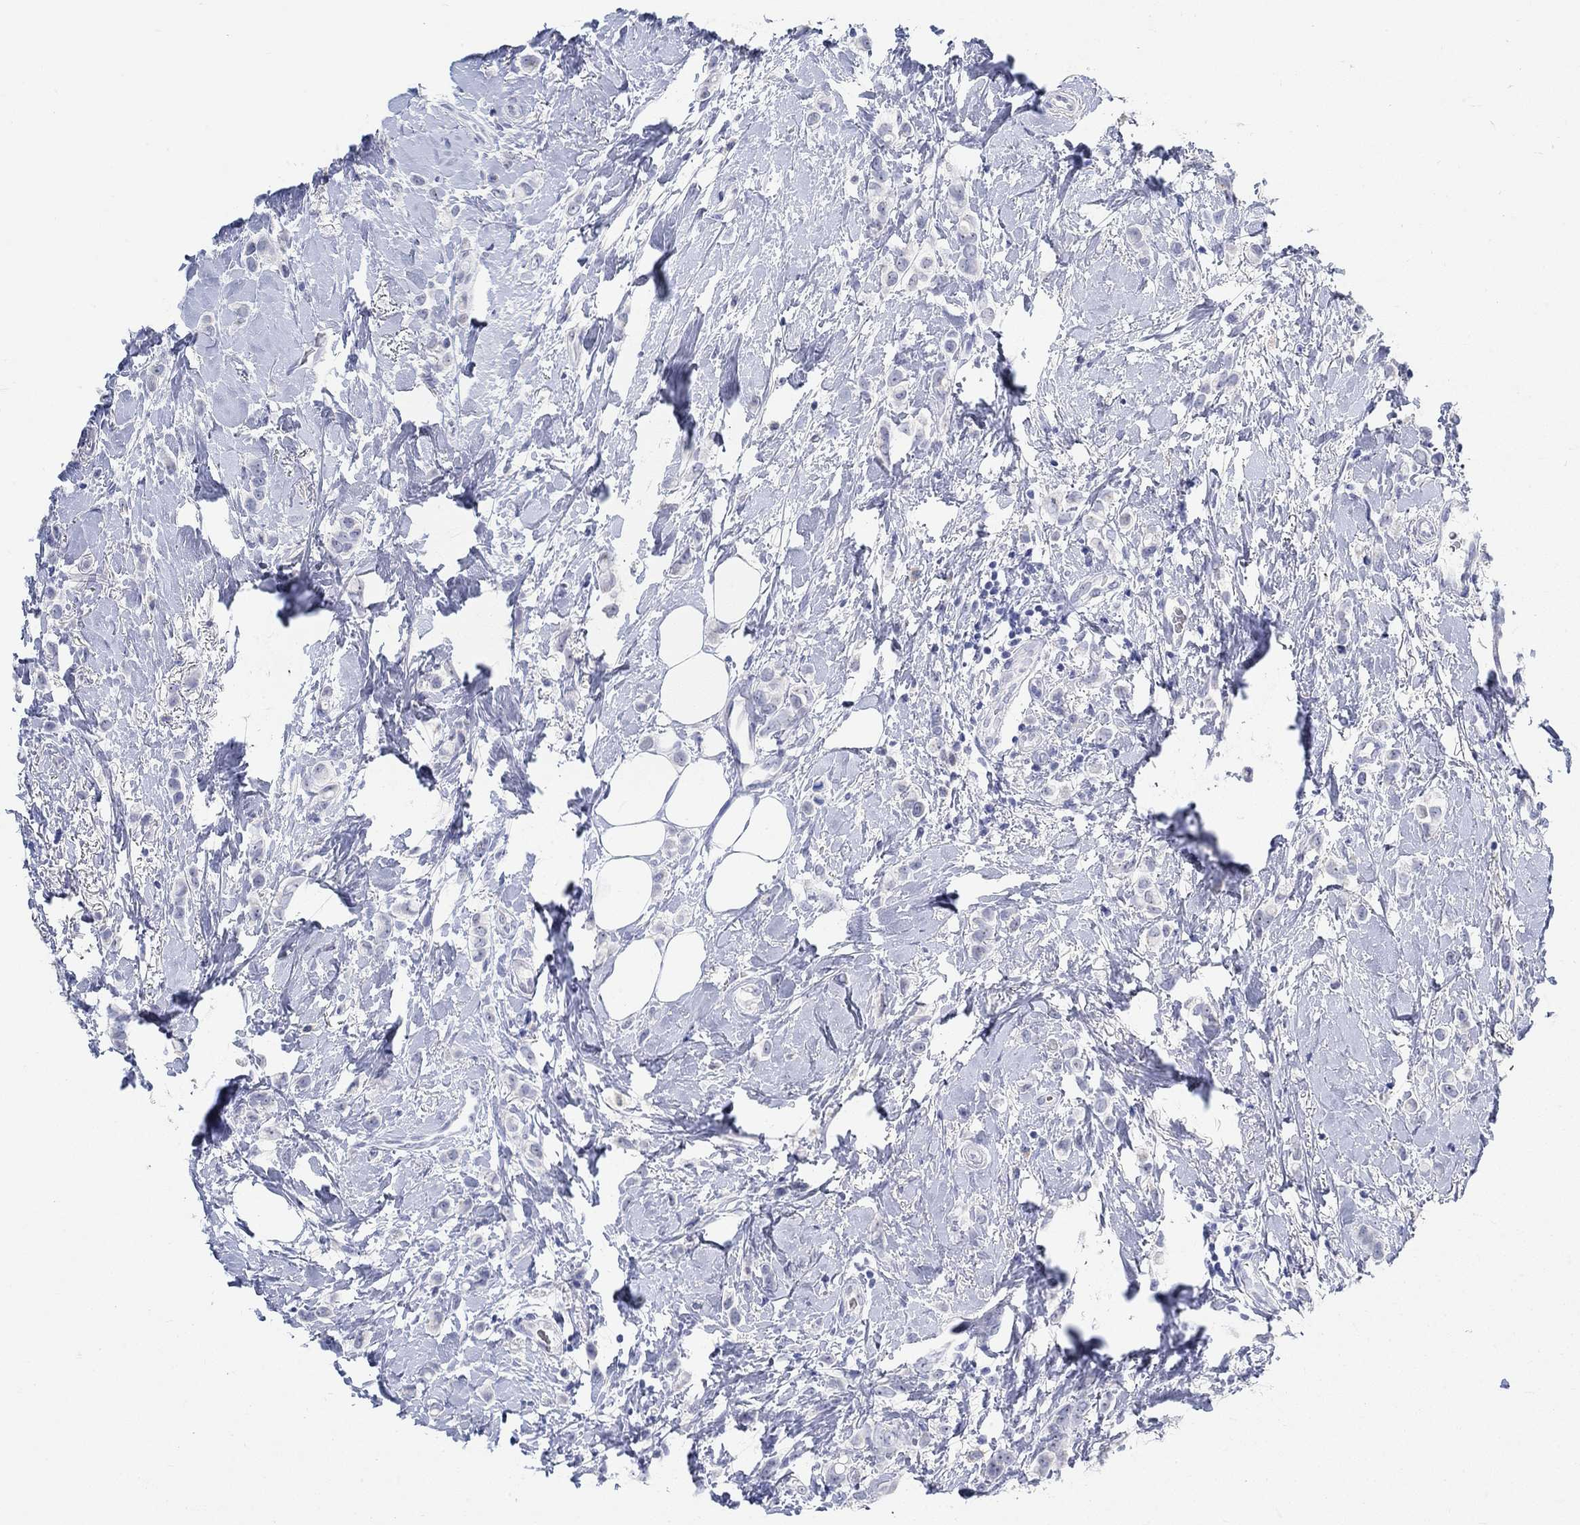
{"staining": {"intensity": "negative", "quantity": "none", "location": "none"}, "tissue": "breast cancer", "cell_type": "Tumor cells", "image_type": "cancer", "snomed": [{"axis": "morphology", "description": "Lobular carcinoma"}, {"axis": "topography", "description": "Breast"}], "caption": "This is an immunohistochemistry image of human lobular carcinoma (breast). There is no staining in tumor cells.", "gene": "GRIA3", "patient": {"sex": "female", "age": 66}}